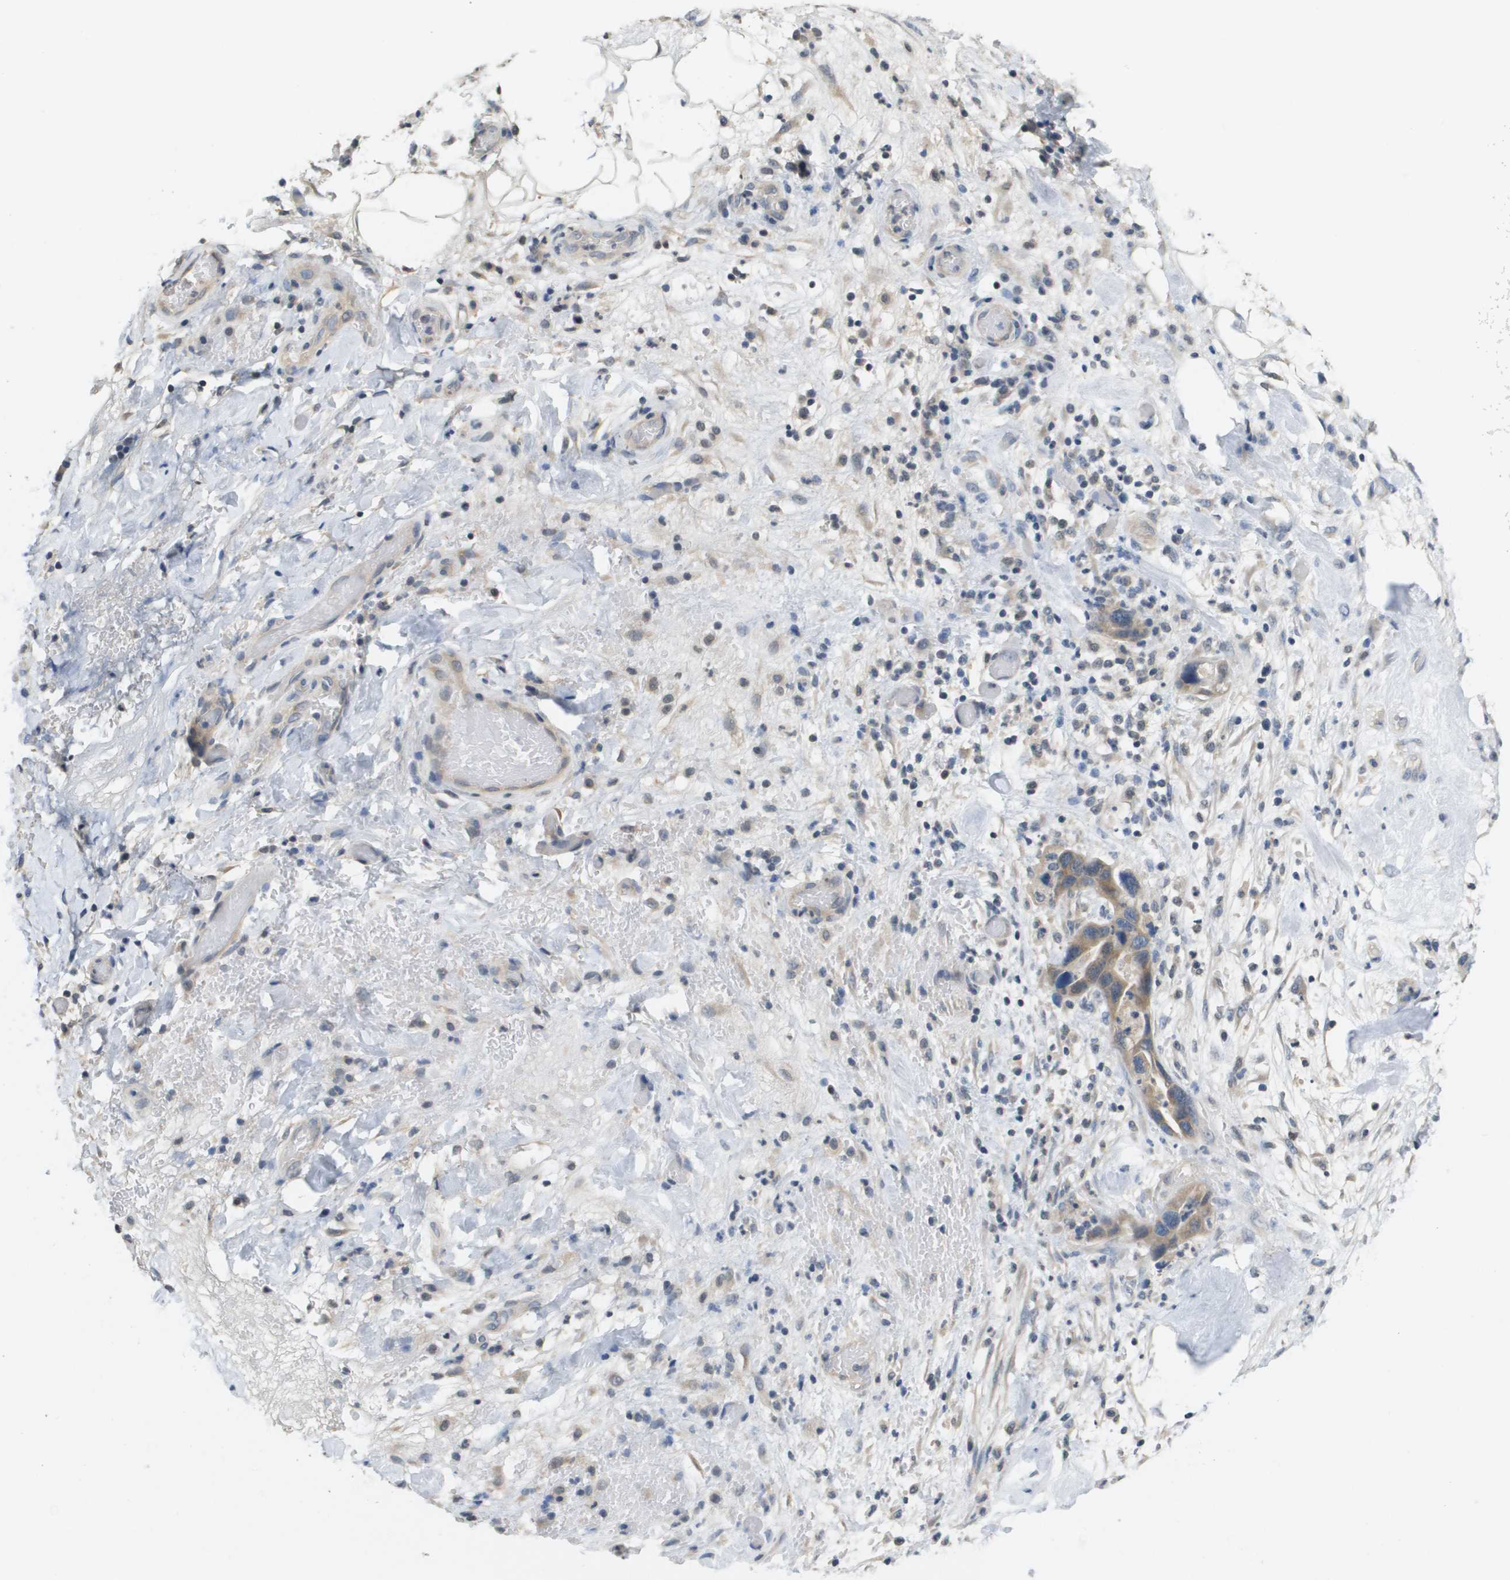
{"staining": {"intensity": "moderate", "quantity": ">75%", "location": "cytoplasmic/membranous"}, "tissue": "pancreatic cancer", "cell_type": "Tumor cells", "image_type": "cancer", "snomed": [{"axis": "morphology", "description": "Adenocarcinoma, NOS"}, {"axis": "topography", "description": "Pancreas"}], "caption": "Immunohistochemical staining of human pancreatic cancer (adenocarcinoma) reveals medium levels of moderate cytoplasmic/membranous protein positivity in approximately >75% of tumor cells.", "gene": "CAPN11", "patient": {"sex": "female", "age": 71}}